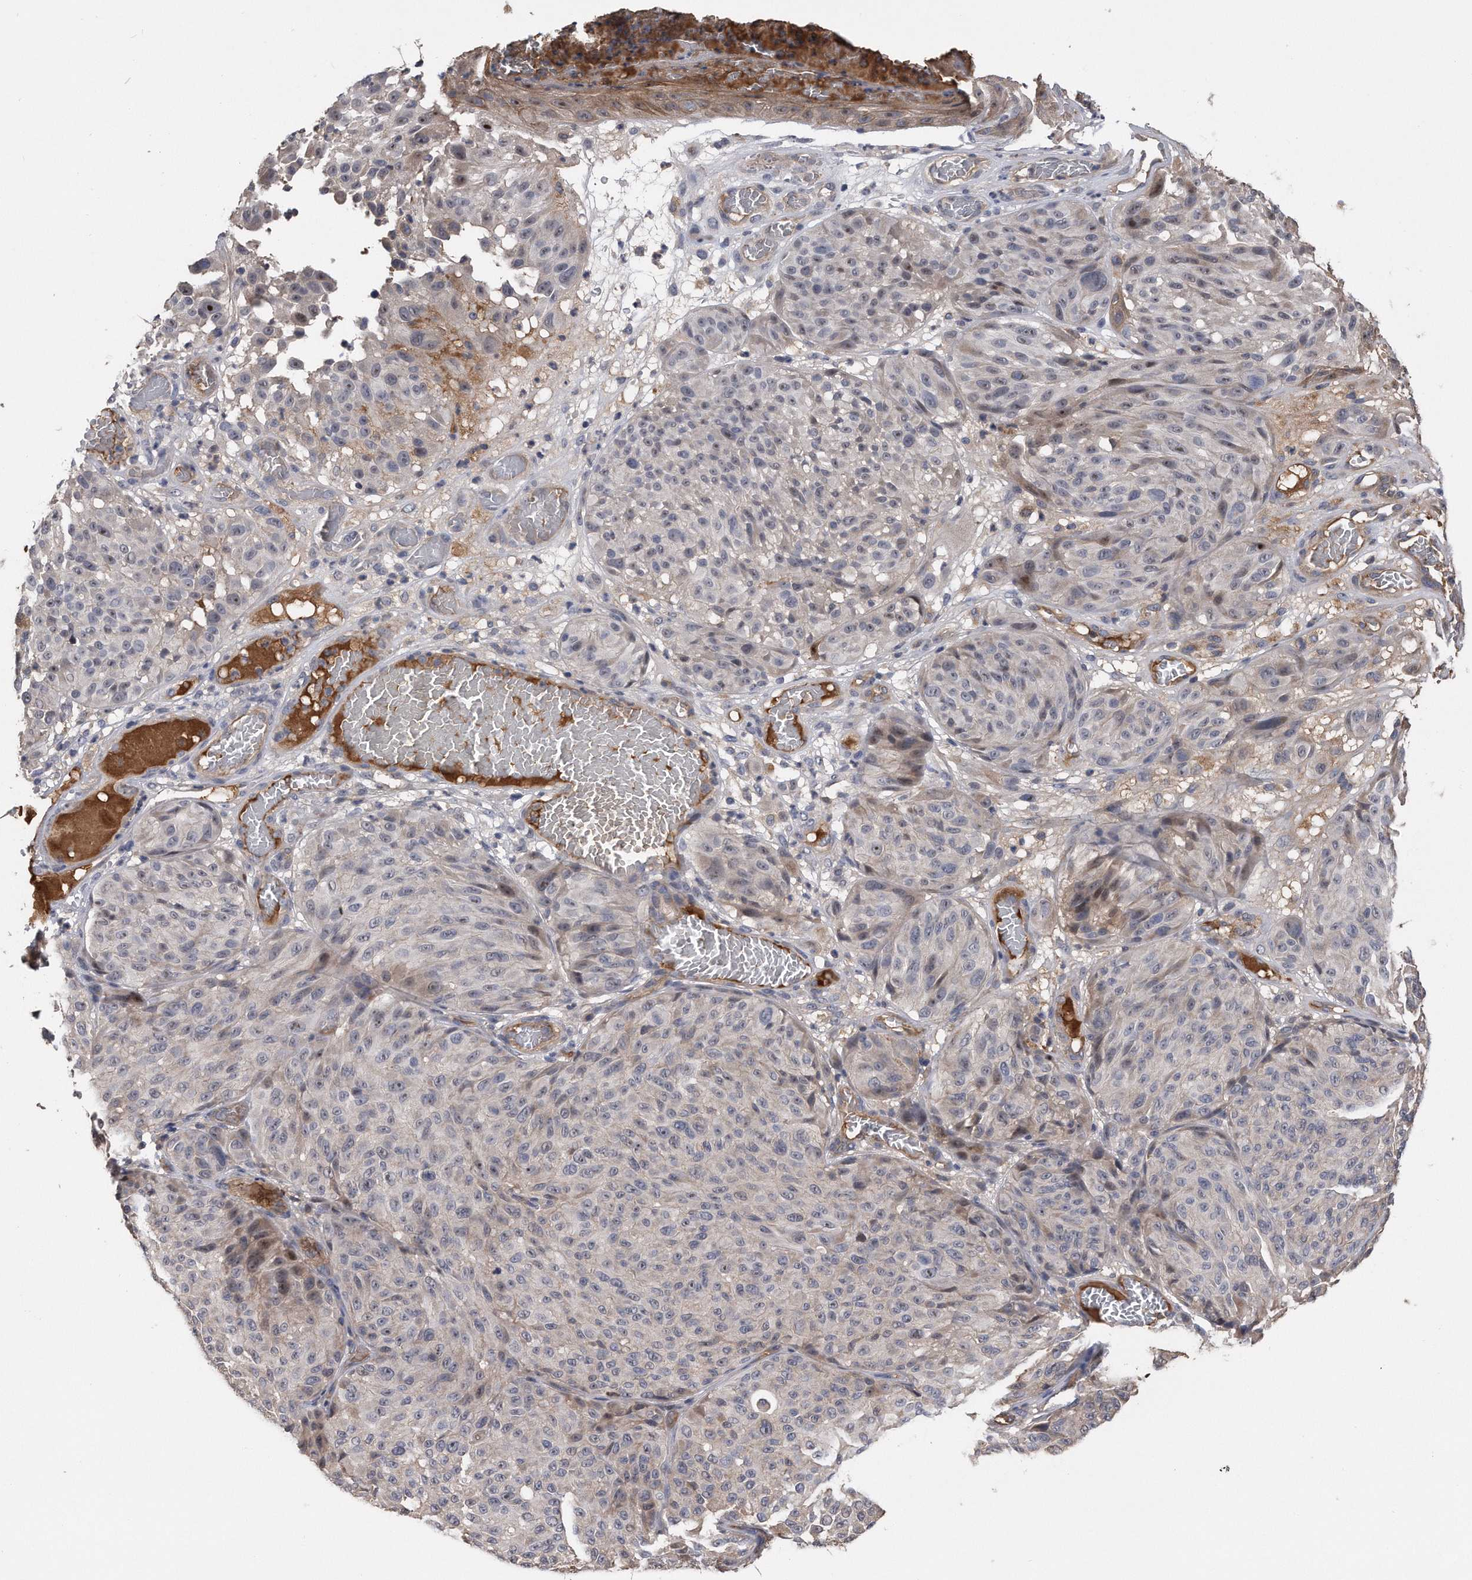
{"staining": {"intensity": "negative", "quantity": "none", "location": "none"}, "tissue": "melanoma", "cell_type": "Tumor cells", "image_type": "cancer", "snomed": [{"axis": "morphology", "description": "Malignant melanoma, NOS"}, {"axis": "topography", "description": "Skin"}], "caption": "Human malignant melanoma stained for a protein using immunohistochemistry (IHC) displays no expression in tumor cells.", "gene": "KCND3", "patient": {"sex": "male", "age": 83}}